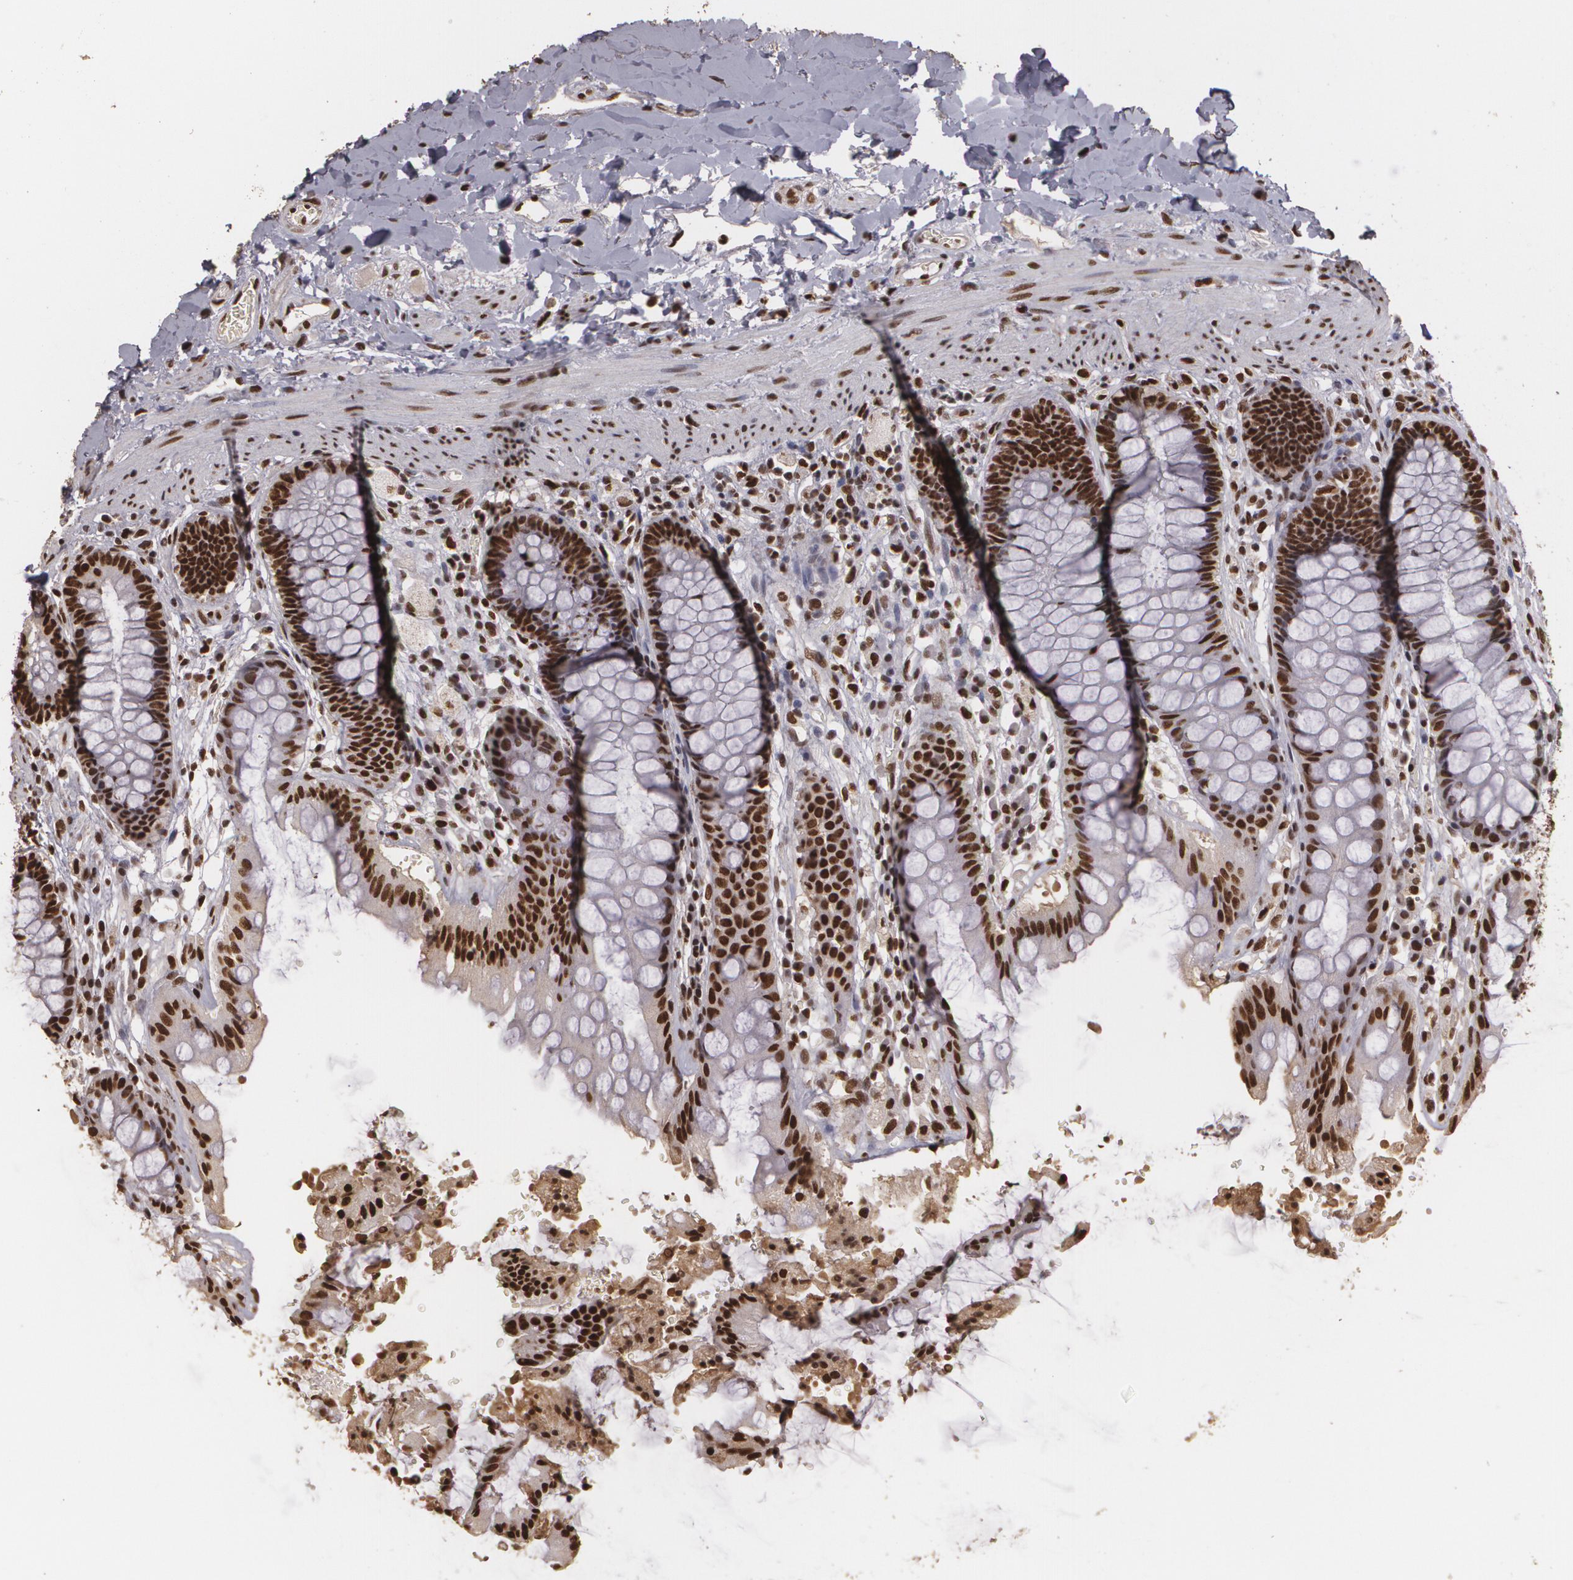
{"staining": {"intensity": "strong", "quantity": ">75%", "location": "nuclear"}, "tissue": "rectum", "cell_type": "Glandular cells", "image_type": "normal", "snomed": [{"axis": "morphology", "description": "Normal tissue, NOS"}, {"axis": "topography", "description": "Rectum"}], "caption": "Rectum stained with DAB IHC demonstrates high levels of strong nuclear positivity in about >75% of glandular cells. (DAB IHC, brown staining for protein, blue staining for nuclei).", "gene": "RCOR1", "patient": {"sex": "female", "age": 46}}